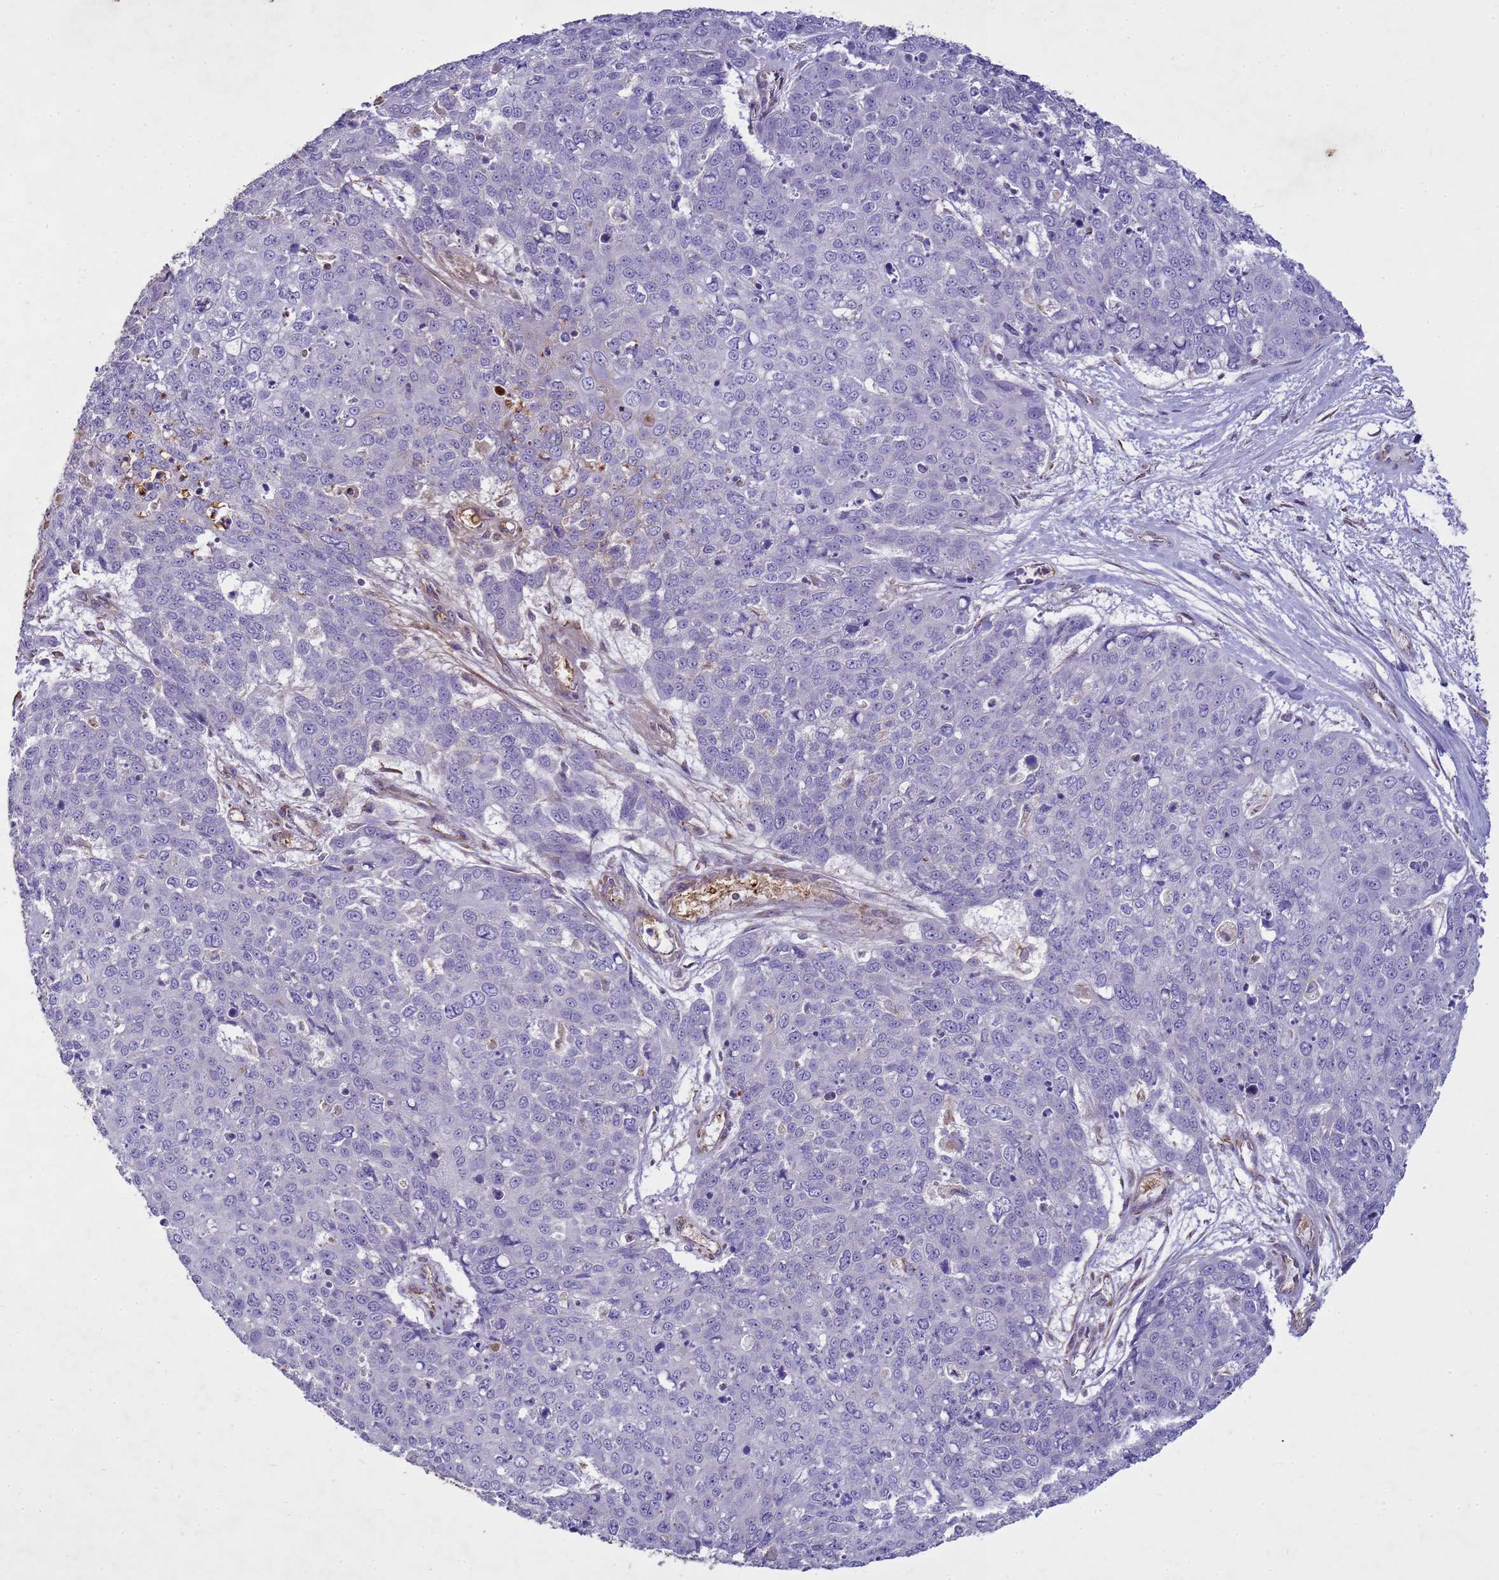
{"staining": {"intensity": "negative", "quantity": "none", "location": "none"}, "tissue": "skin cancer", "cell_type": "Tumor cells", "image_type": "cancer", "snomed": [{"axis": "morphology", "description": "Squamous cell carcinoma, NOS"}, {"axis": "topography", "description": "Skin"}], "caption": "This is an IHC photomicrograph of human squamous cell carcinoma (skin). There is no expression in tumor cells.", "gene": "SGIP1", "patient": {"sex": "male", "age": 71}}